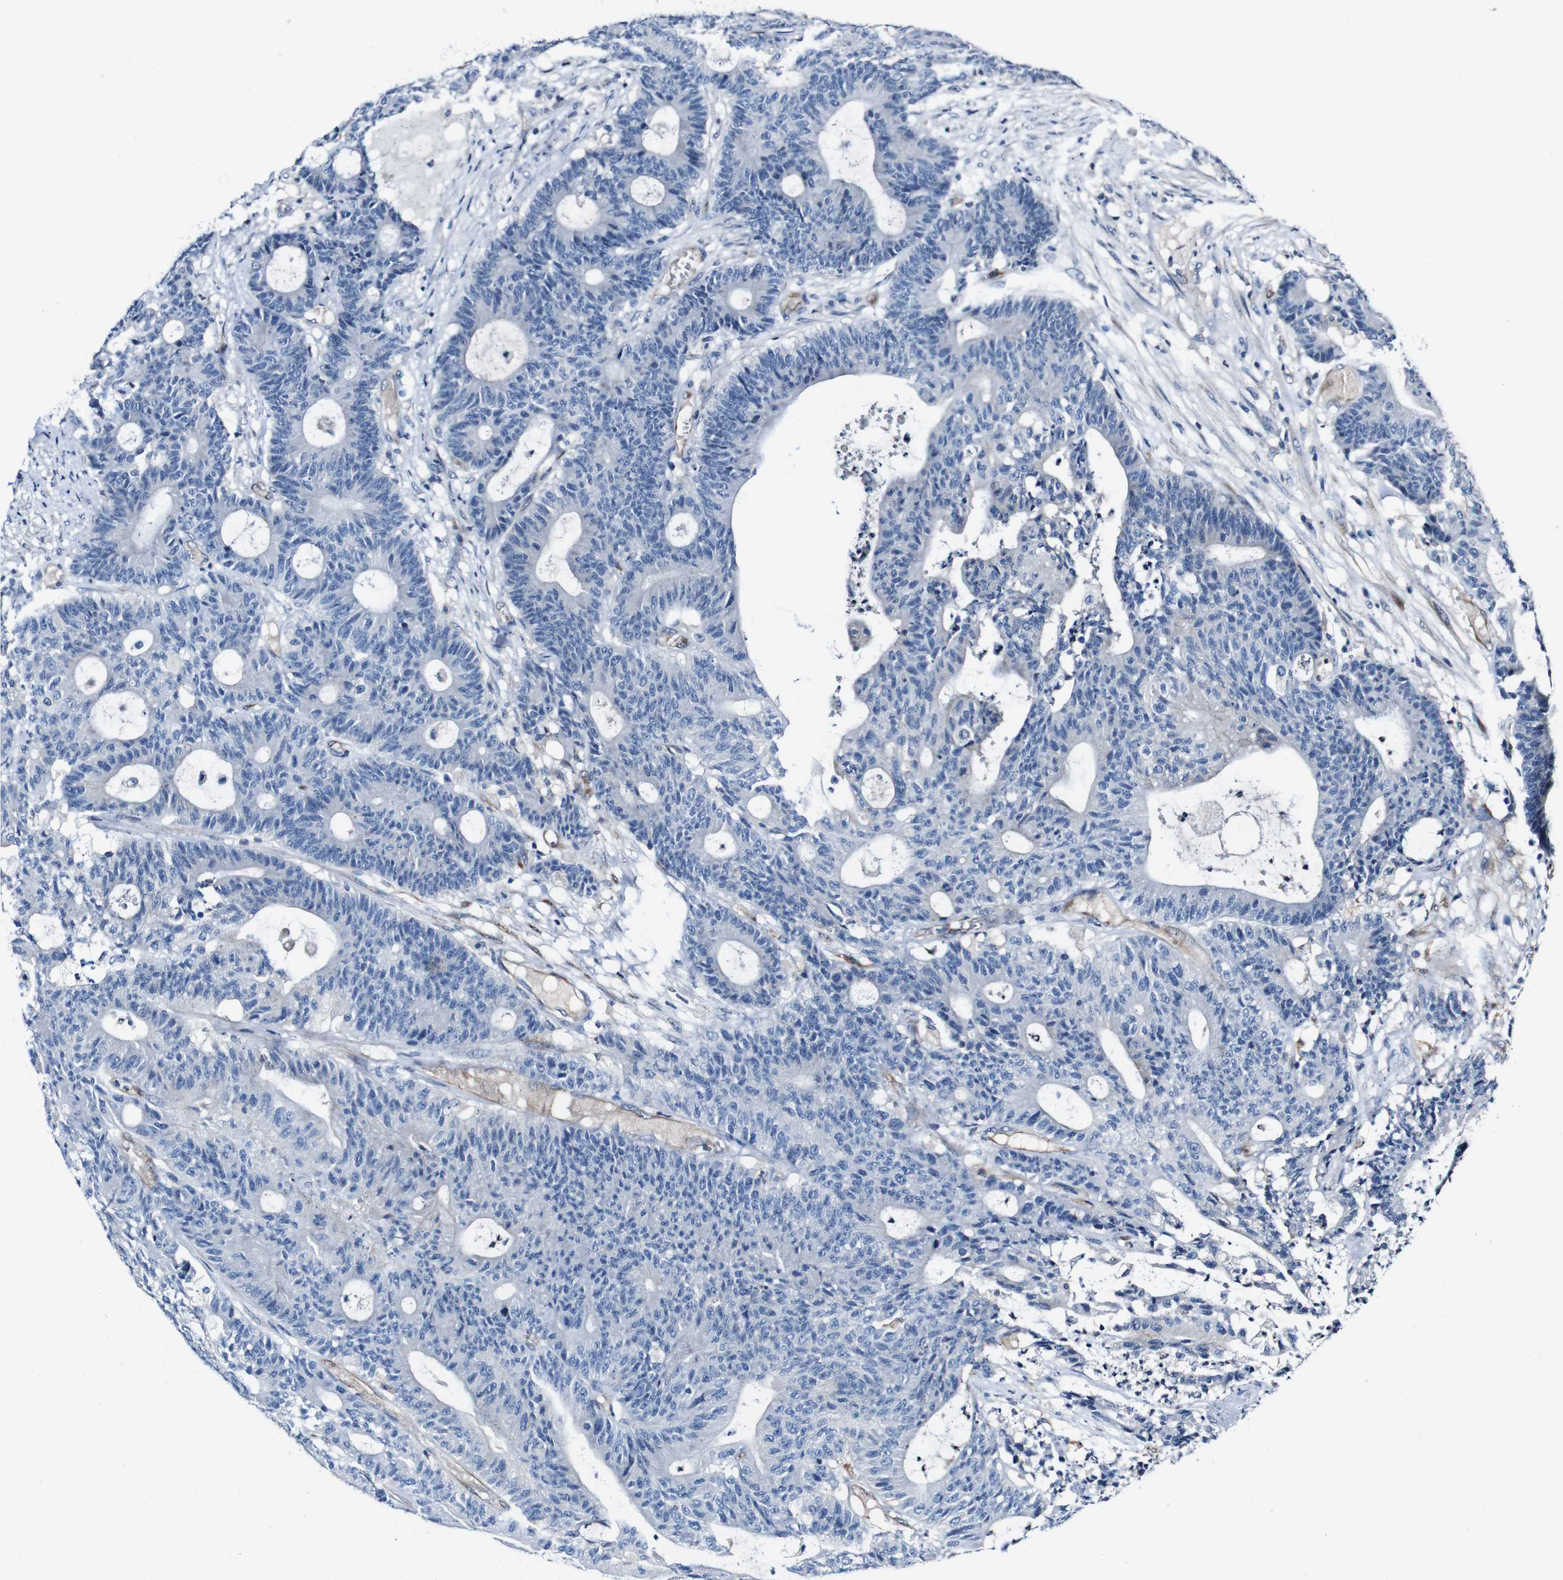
{"staining": {"intensity": "negative", "quantity": "none", "location": "none"}, "tissue": "colorectal cancer", "cell_type": "Tumor cells", "image_type": "cancer", "snomed": [{"axis": "morphology", "description": "Adenocarcinoma, NOS"}, {"axis": "topography", "description": "Colon"}], "caption": "Tumor cells show no significant protein staining in colorectal adenocarcinoma. (DAB (3,3'-diaminobenzidine) immunohistochemistry (IHC) visualized using brightfield microscopy, high magnification).", "gene": "GRAMD1A", "patient": {"sex": "female", "age": 84}}